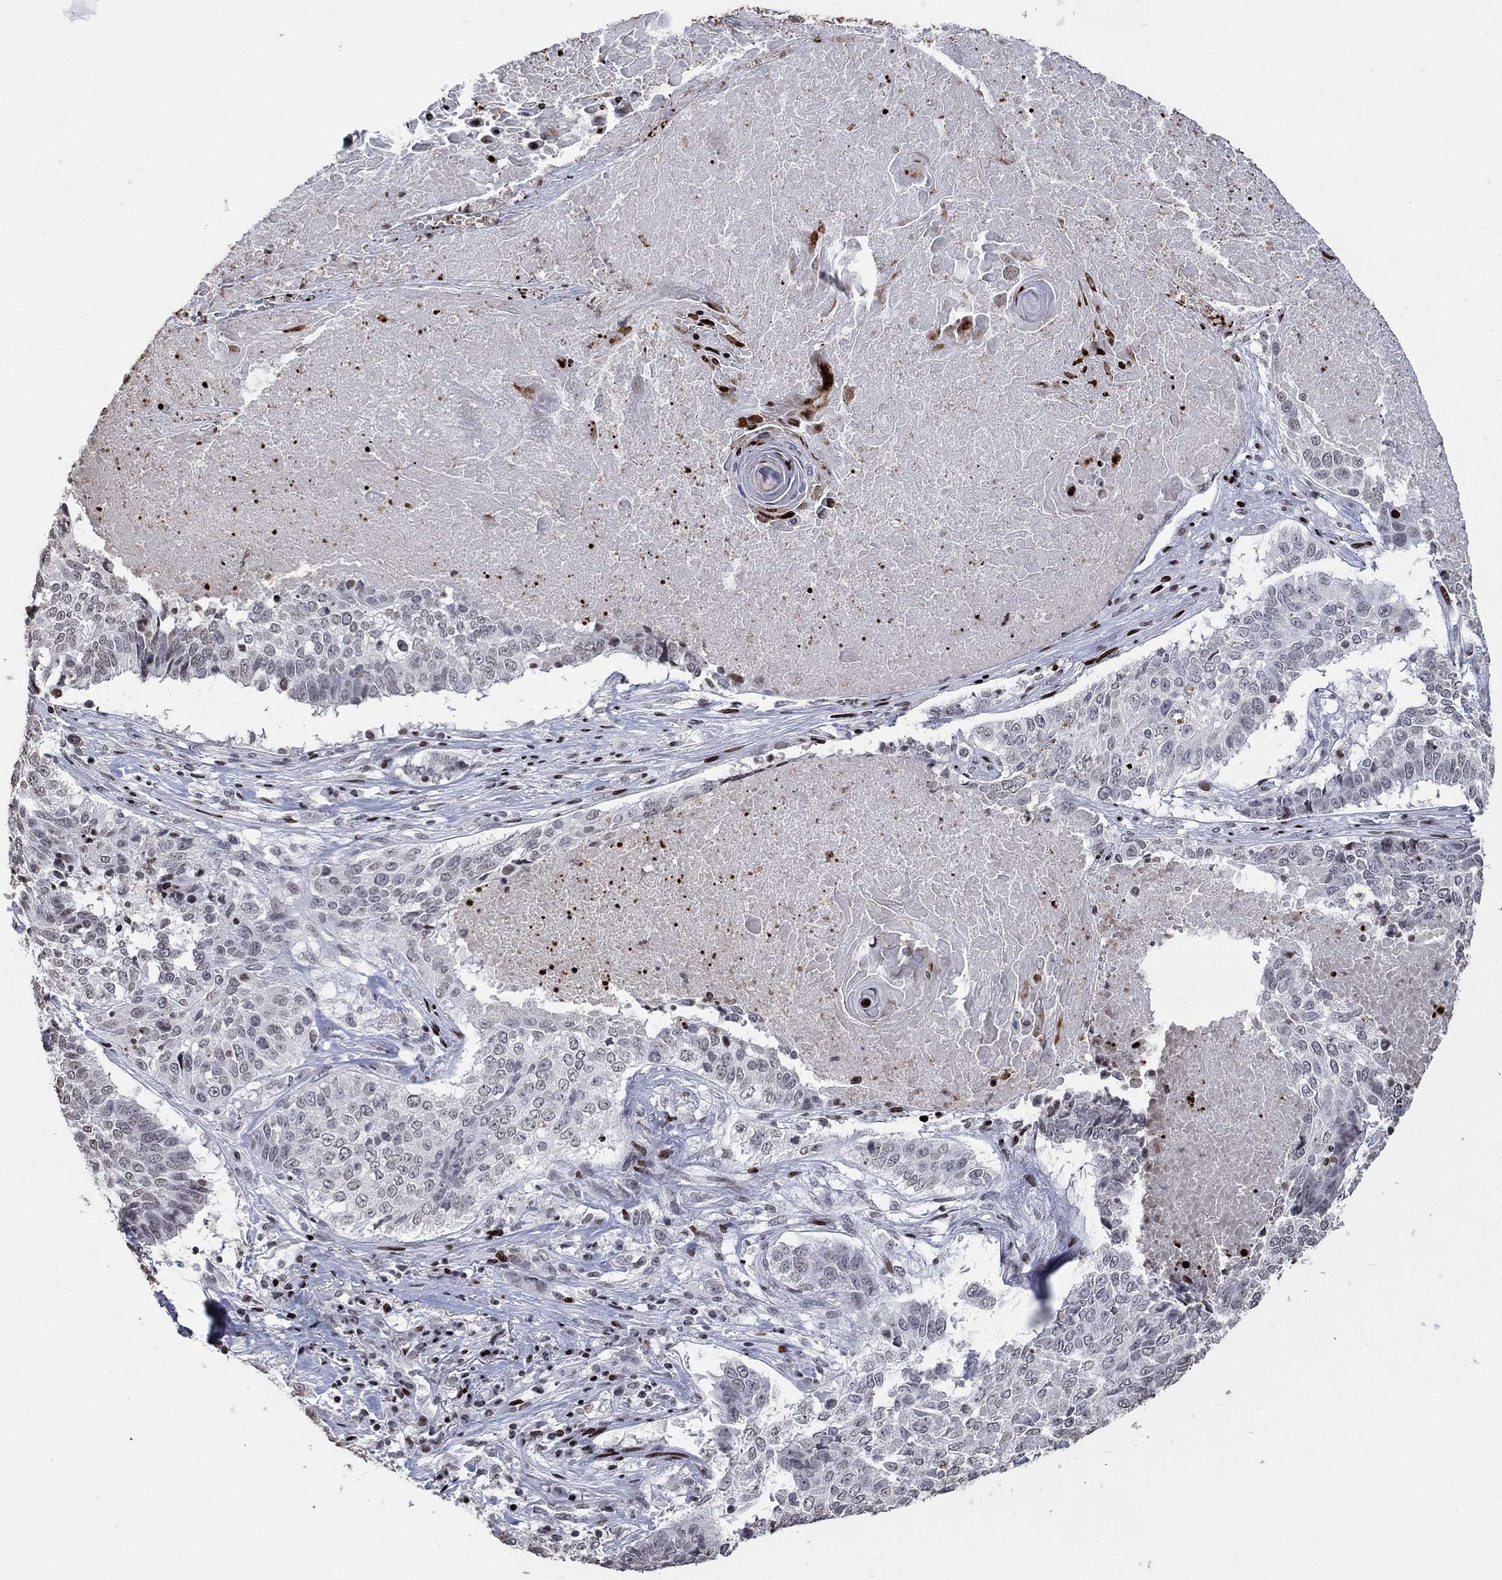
{"staining": {"intensity": "negative", "quantity": "none", "location": "none"}, "tissue": "lung cancer", "cell_type": "Tumor cells", "image_type": "cancer", "snomed": [{"axis": "morphology", "description": "Squamous cell carcinoma, NOS"}, {"axis": "topography", "description": "Lung"}], "caption": "Immunohistochemical staining of human squamous cell carcinoma (lung) displays no significant expression in tumor cells.", "gene": "SRSF3", "patient": {"sex": "male", "age": 64}}